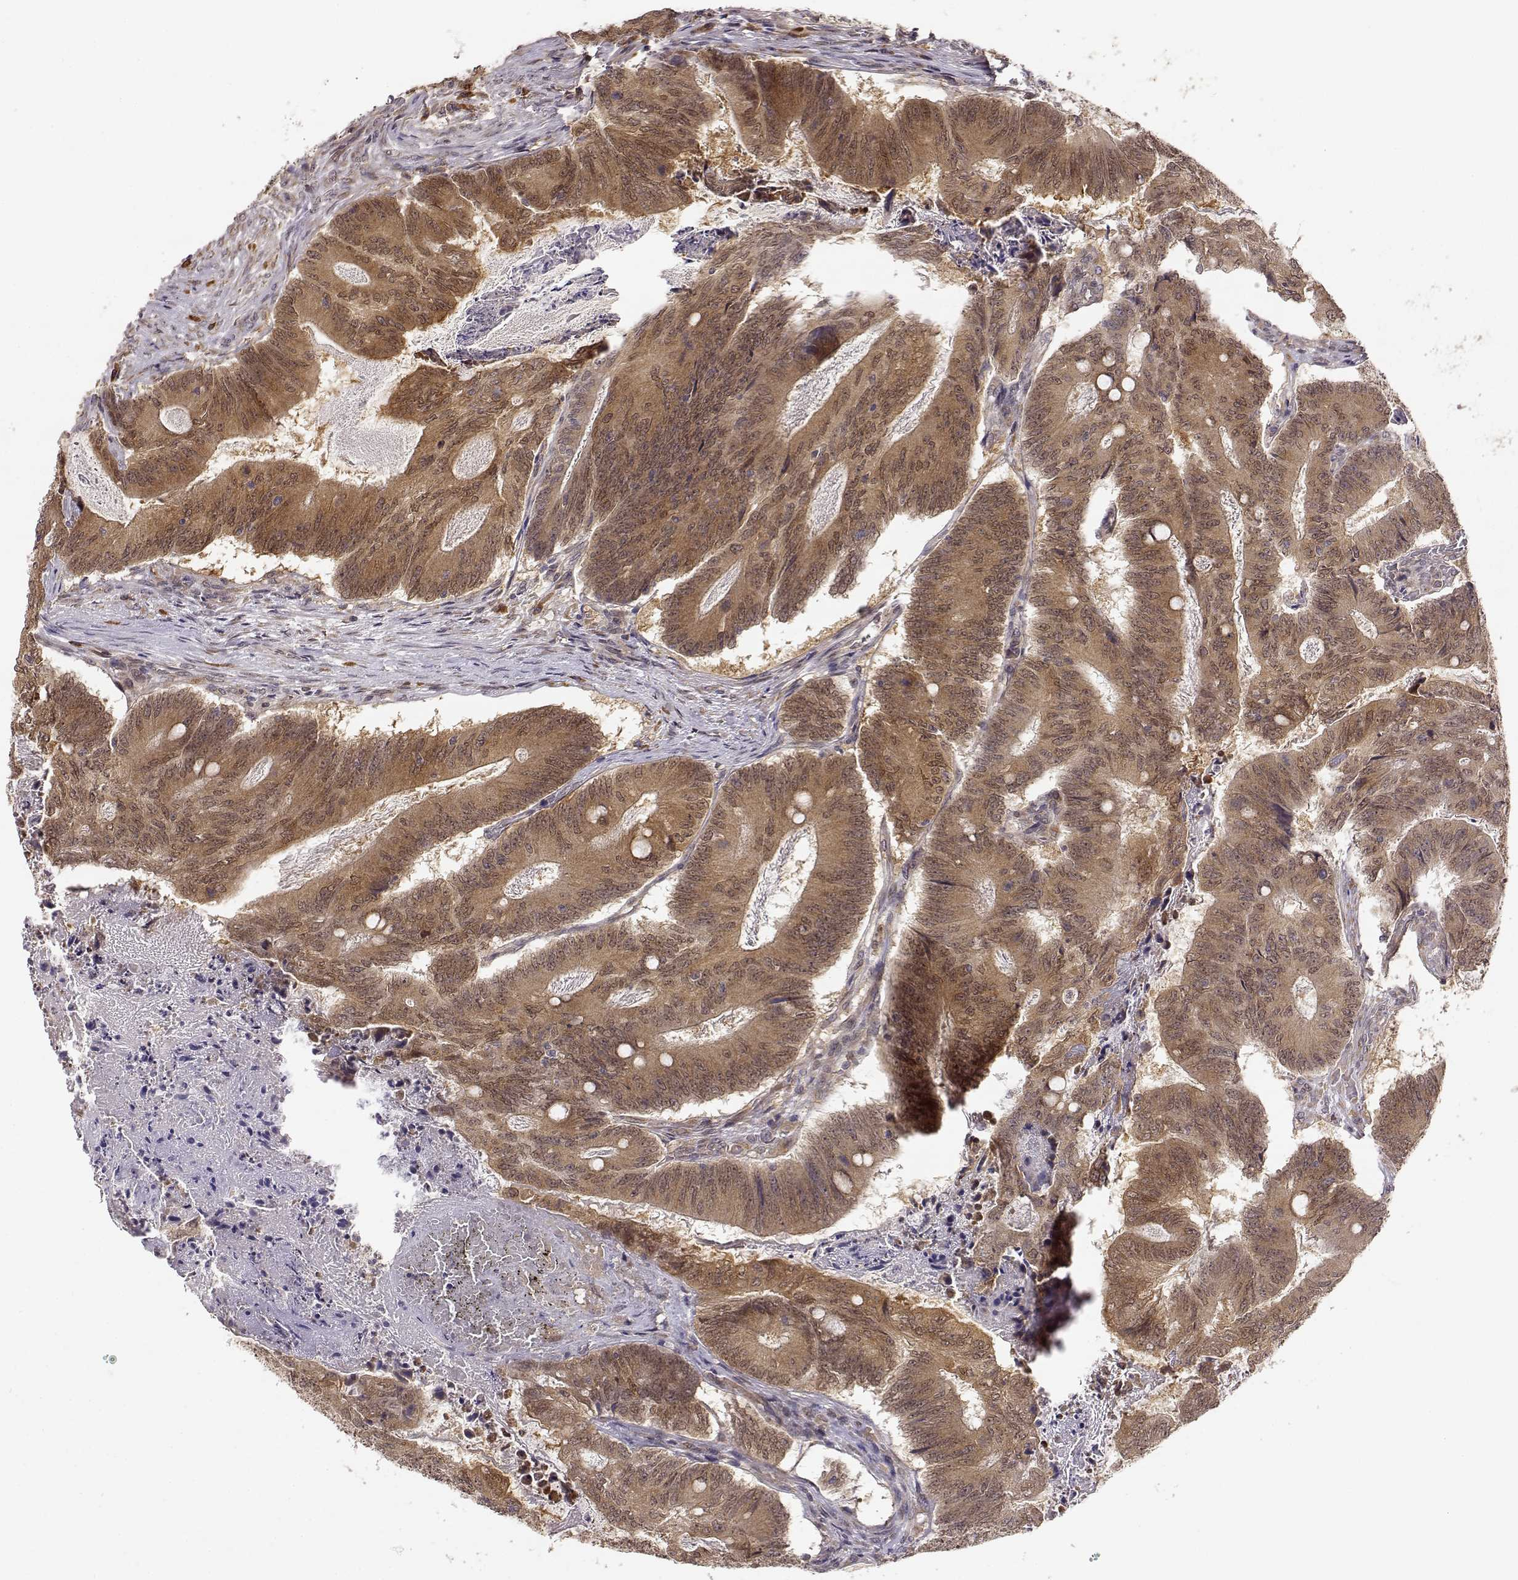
{"staining": {"intensity": "moderate", "quantity": ">75%", "location": "cytoplasmic/membranous"}, "tissue": "colorectal cancer", "cell_type": "Tumor cells", "image_type": "cancer", "snomed": [{"axis": "morphology", "description": "Adenocarcinoma, NOS"}, {"axis": "topography", "description": "Colon"}], "caption": "A brown stain labels moderate cytoplasmic/membranous expression of a protein in colorectal adenocarcinoma tumor cells.", "gene": "ERGIC2", "patient": {"sex": "female", "age": 70}}